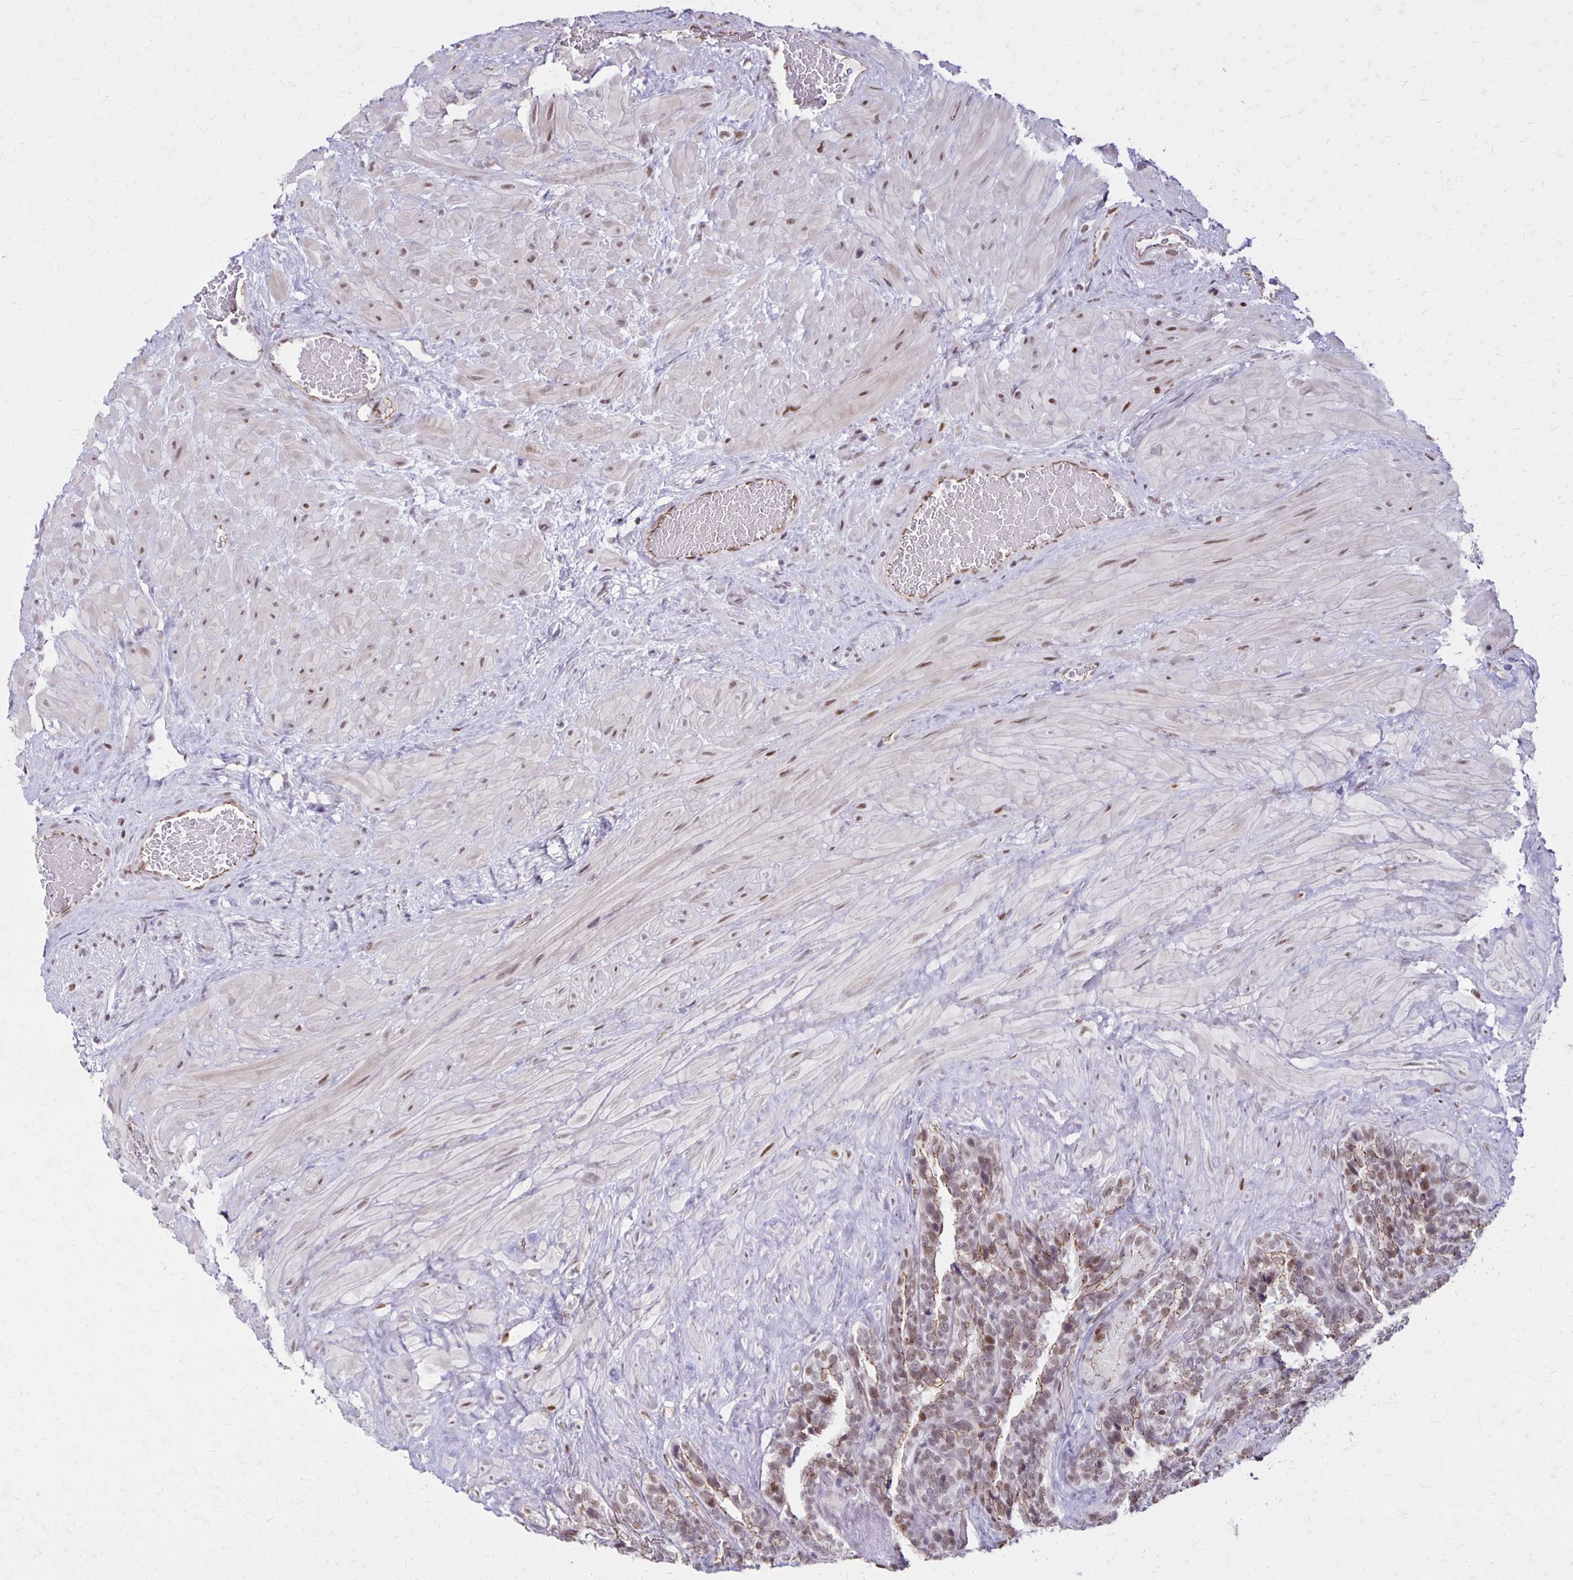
{"staining": {"intensity": "moderate", "quantity": ">75%", "location": "cytoplasmic/membranous,nuclear"}, "tissue": "seminal vesicle", "cell_type": "Glandular cells", "image_type": "normal", "snomed": [{"axis": "morphology", "description": "Normal tissue, NOS"}, {"axis": "topography", "description": "Seminal veicle"}], "caption": "Seminal vesicle was stained to show a protein in brown. There is medium levels of moderate cytoplasmic/membranous,nuclear expression in about >75% of glandular cells. (DAB (3,3'-diaminobenzidine) IHC with brightfield microscopy, high magnification).", "gene": "DDB2", "patient": {"sex": "male", "age": 60}}